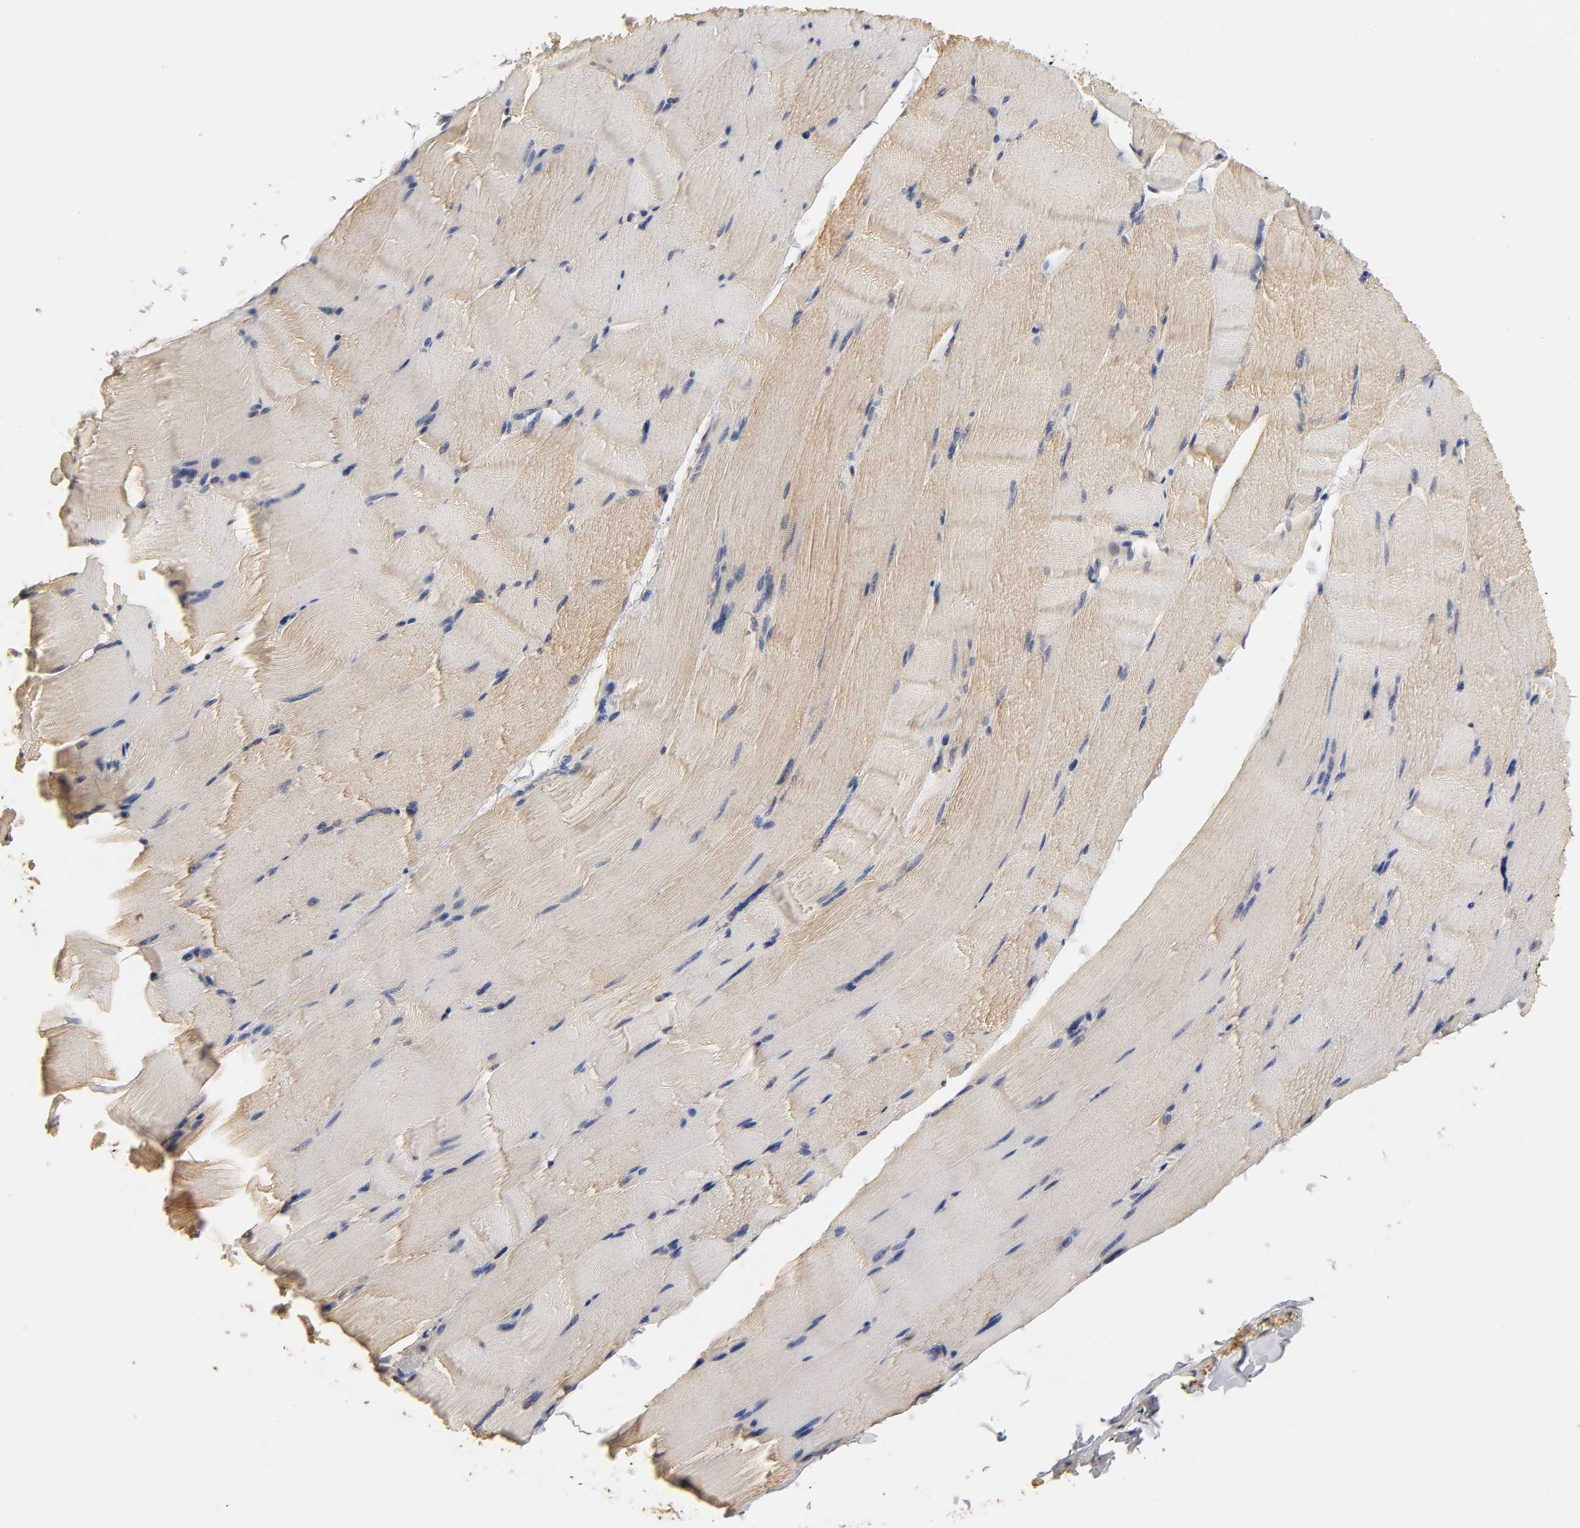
{"staining": {"intensity": "weak", "quantity": "25%-75%", "location": "cytoplasmic/membranous"}, "tissue": "skeletal muscle", "cell_type": "Myocytes", "image_type": "normal", "snomed": [{"axis": "morphology", "description": "Normal tissue, NOS"}, {"axis": "topography", "description": "Skeletal muscle"}], "caption": "This is a photomicrograph of immunohistochemistry (IHC) staining of unremarkable skeletal muscle, which shows weak expression in the cytoplasmic/membranous of myocytes.", "gene": "PKN1", "patient": {"sex": "male", "age": 62}}